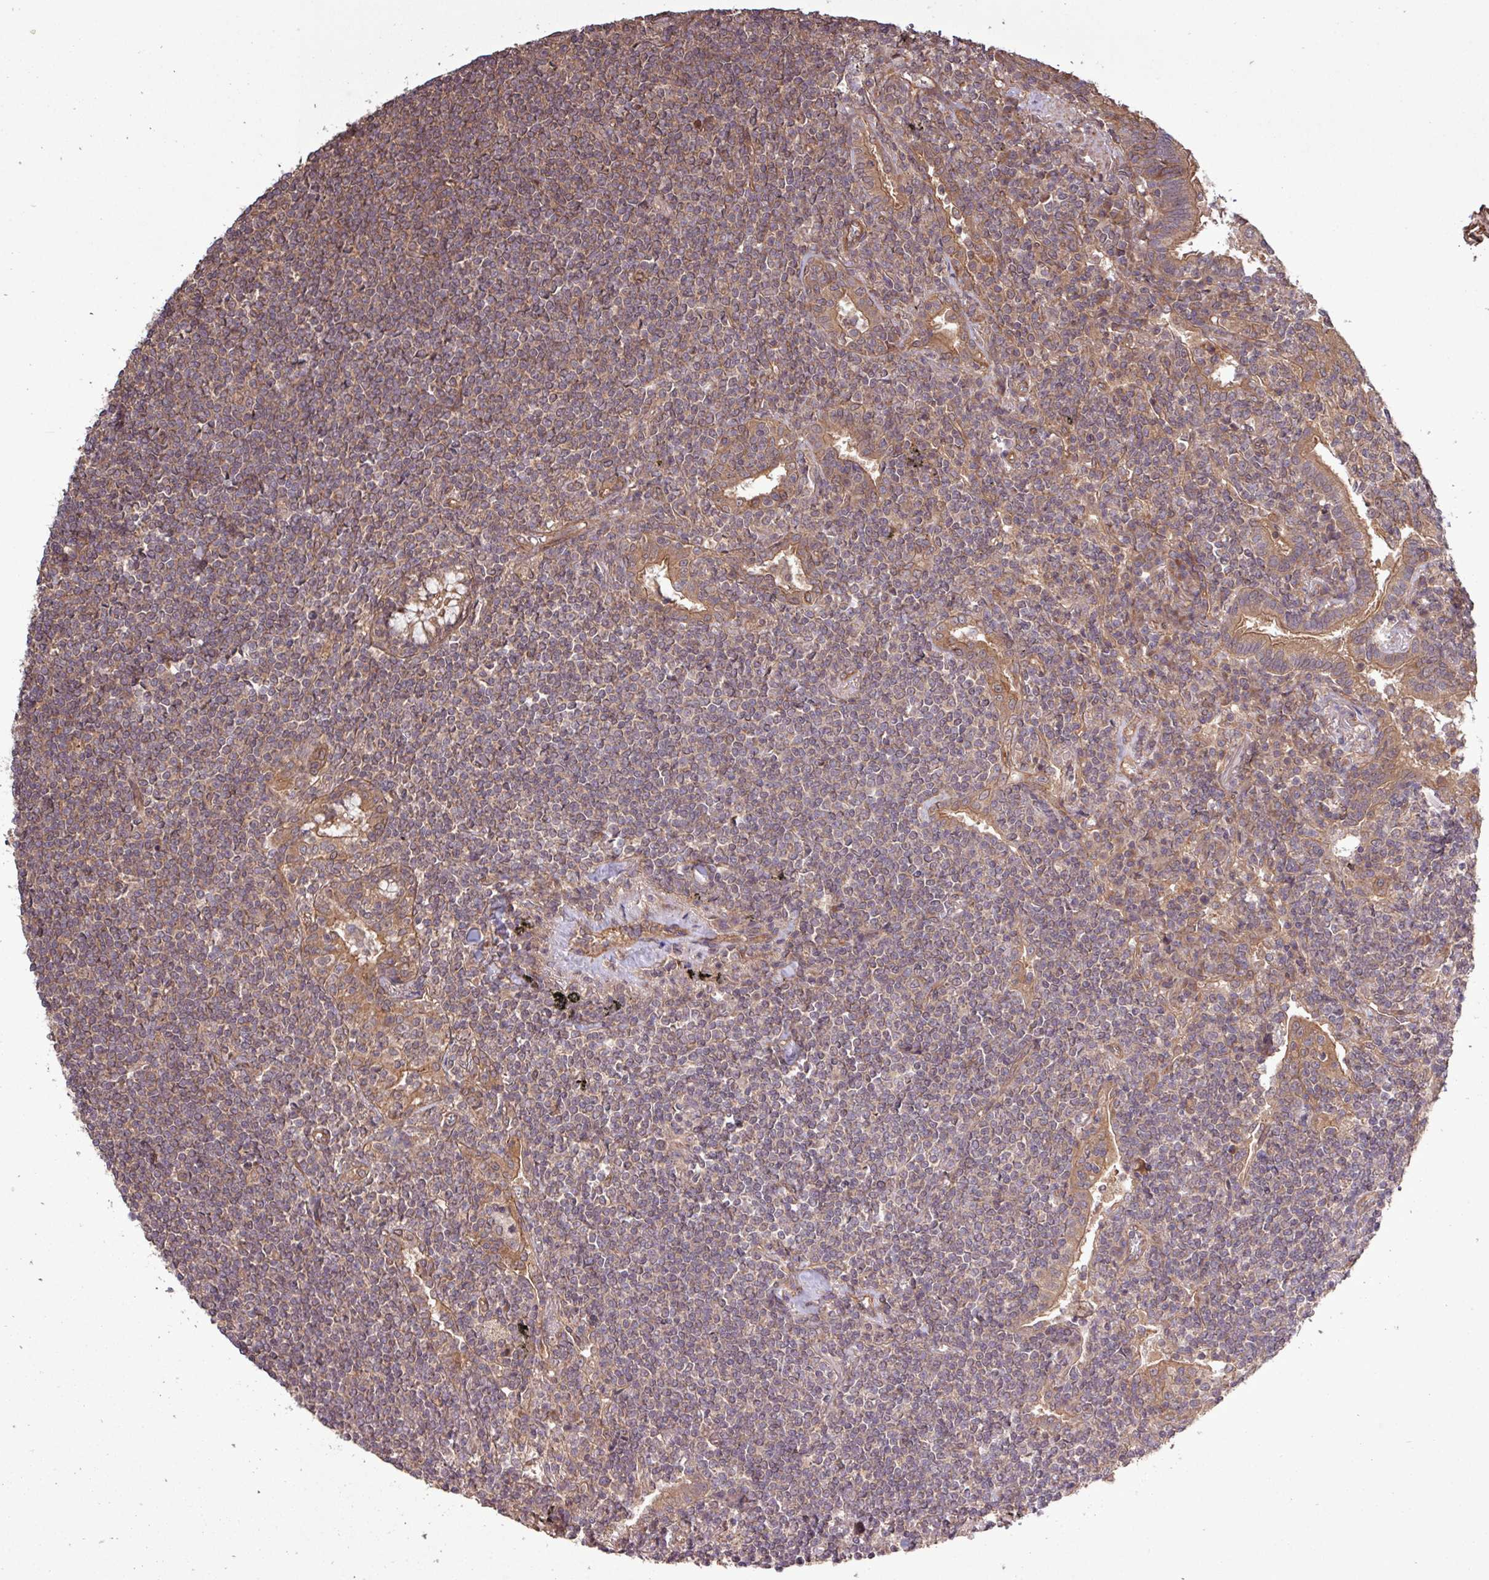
{"staining": {"intensity": "weak", "quantity": ">75%", "location": "cytoplasmic/membranous"}, "tissue": "lymphoma", "cell_type": "Tumor cells", "image_type": "cancer", "snomed": [{"axis": "morphology", "description": "Malignant lymphoma, non-Hodgkin's type, Low grade"}, {"axis": "topography", "description": "Lung"}], "caption": "The photomicrograph displays staining of malignant lymphoma, non-Hodgkin's type (low-grade), revealing weak cytoplasmic/membranous protein positivity (brown color) within tumor cells. The staining was performed using DAB, with brown indicating positive protein expression. Nuclei are stained blue with hematoxylin.", "gene": "TRABD2A", "patient": {"sex": "female", "age": 71}}